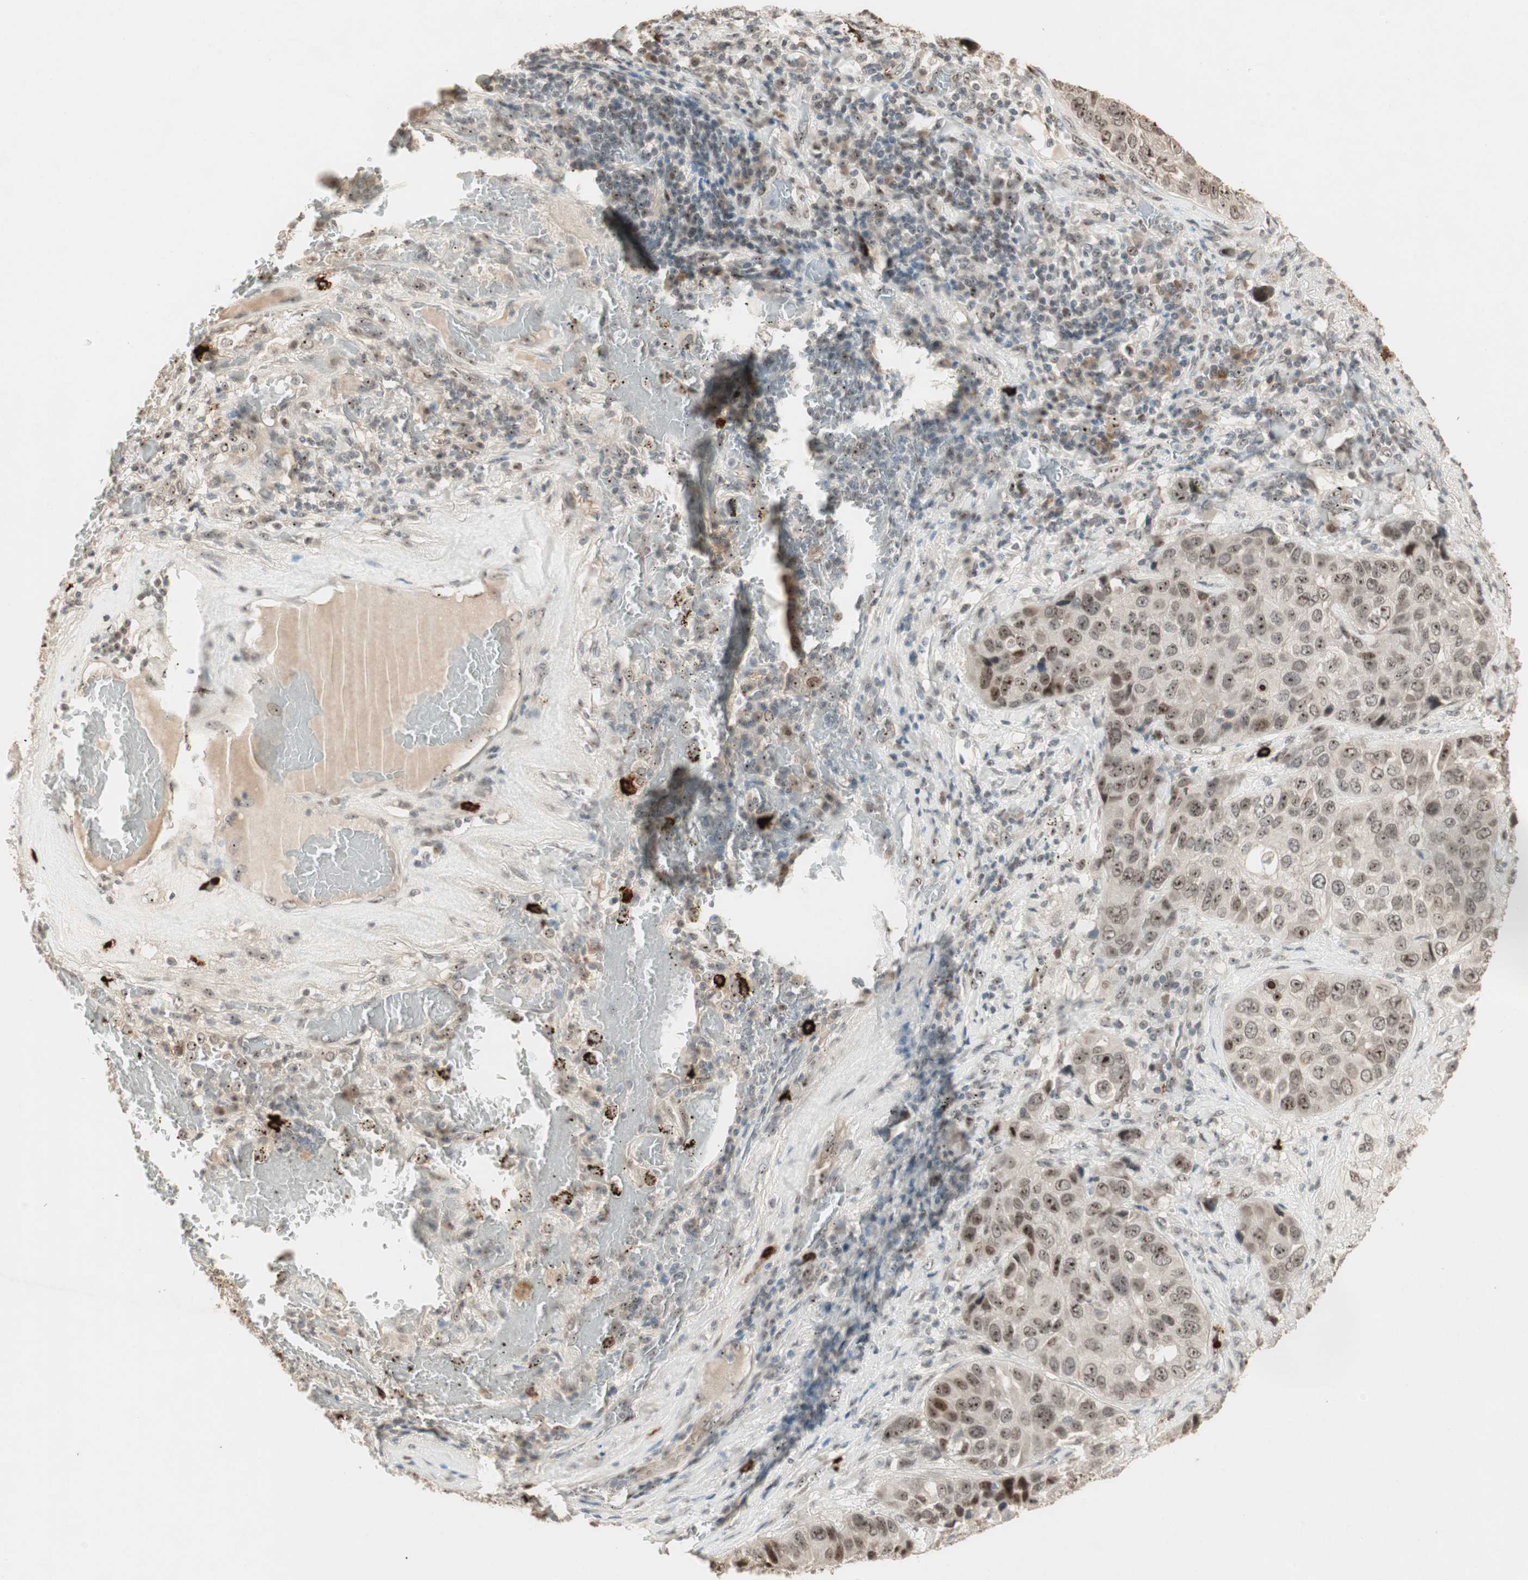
{"staining": {"intensity": "strong", "quantity": ">75%", "location": "nuclear"}, "tissue": "lung cancer", "cell_type": "Tumor cells", "image_type": "cancer", "snomed": [{"axis": "morphology", "description": "Squamous cell carcinoma, NOS"}, {"axis": "topography", "description": "Lung"}], "caption": "The immunohistochemical stain highlights strong nuclear expression in tumor cells of lung squamous cell carcinoma tissue.", "gene": "ETV4", "patient": {"sex": "male", "age": 57}}